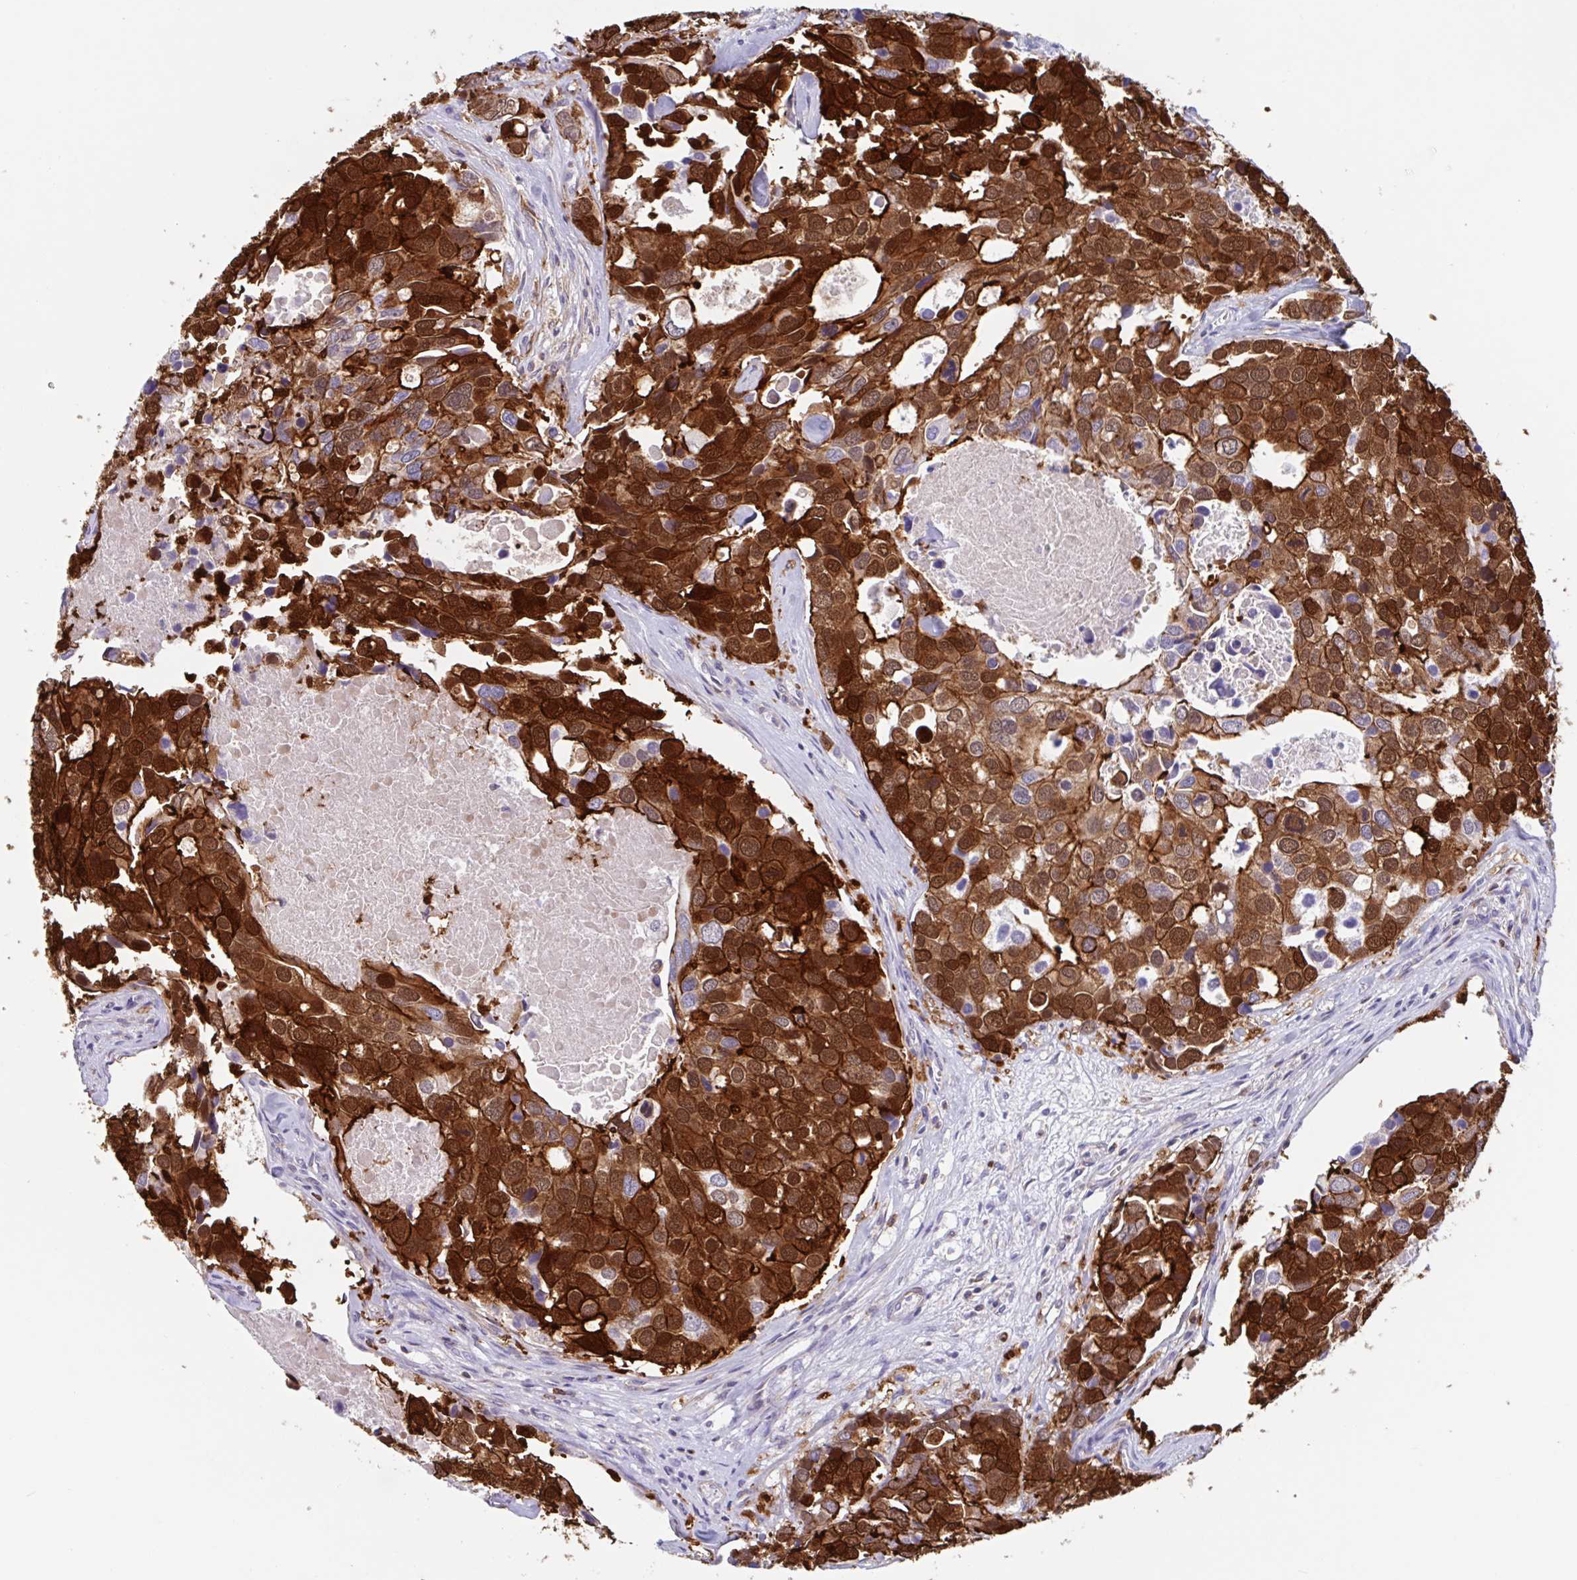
{"staining": {"intensity": "strong", "quantity": ">75%", "location": "cytoplasmic/membranous,nuclear"}, "tissue": "breast cancer", "cell_type": "Tumor cells", "image_type": "cancer", "snomed": [{"axis": "morphology", "description": "Duct carcinoma"}, {"axis": "topography", "description": "Breast"}], "caption": "IHC staining of intraductal carcinoma (breast), which shows high levels of strong cytoplasmic/membranous and nuclear positivity in approximately >75% of tumor cells indicating strong cytoplasmic/membranous and nuclear protein positivity. The staining was performed using DAB (brown) for protein detection and nuclei were counterstained in hematoxylin (blue).", "gene": "EFHD1", "patient": {"sex": "female", "age": 83}}